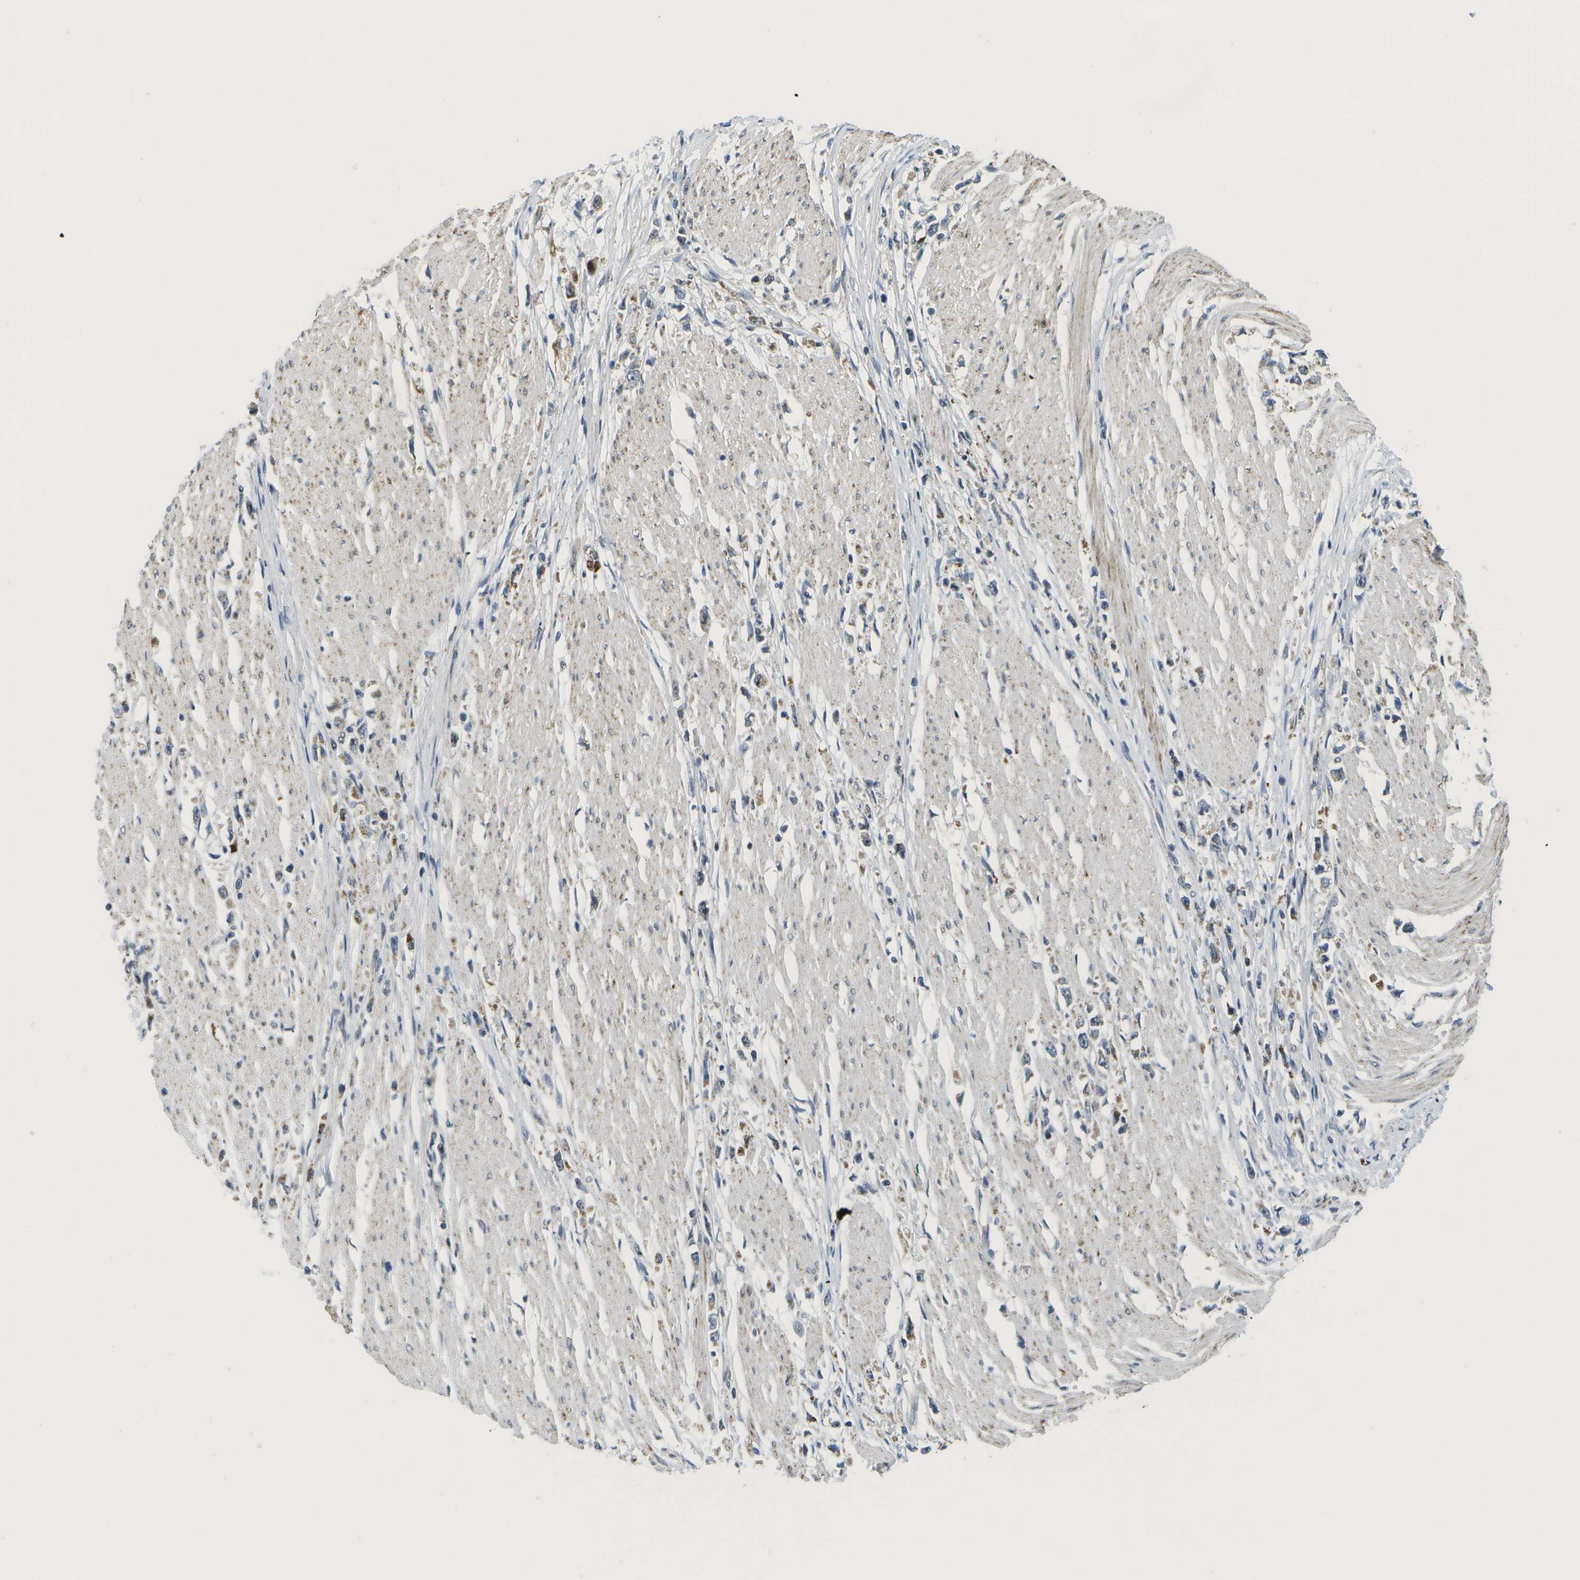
{"staining": {"intensity": "moderate", "quantity": "25%-75%", "location": "cytoplasmic/membranous"}, "tissue": "stomach cancer", "cell_type": "Tumor cells", "image_type": "cancer", "snomed": [{"axis": "morphology", "description": "Adenocarcinoma, NOS"}, {"axis": "topography", "description": "Stomach"}], "caption": "Stomach cancer (adenocarcinoma) stained for a protein (brown) shows moderate cytoplasmic/membranous positive positivity in approximately 25%-75% of tumor cells.", "gene": "GALNT15", "patient": {"sex": "female", "age": 59}}